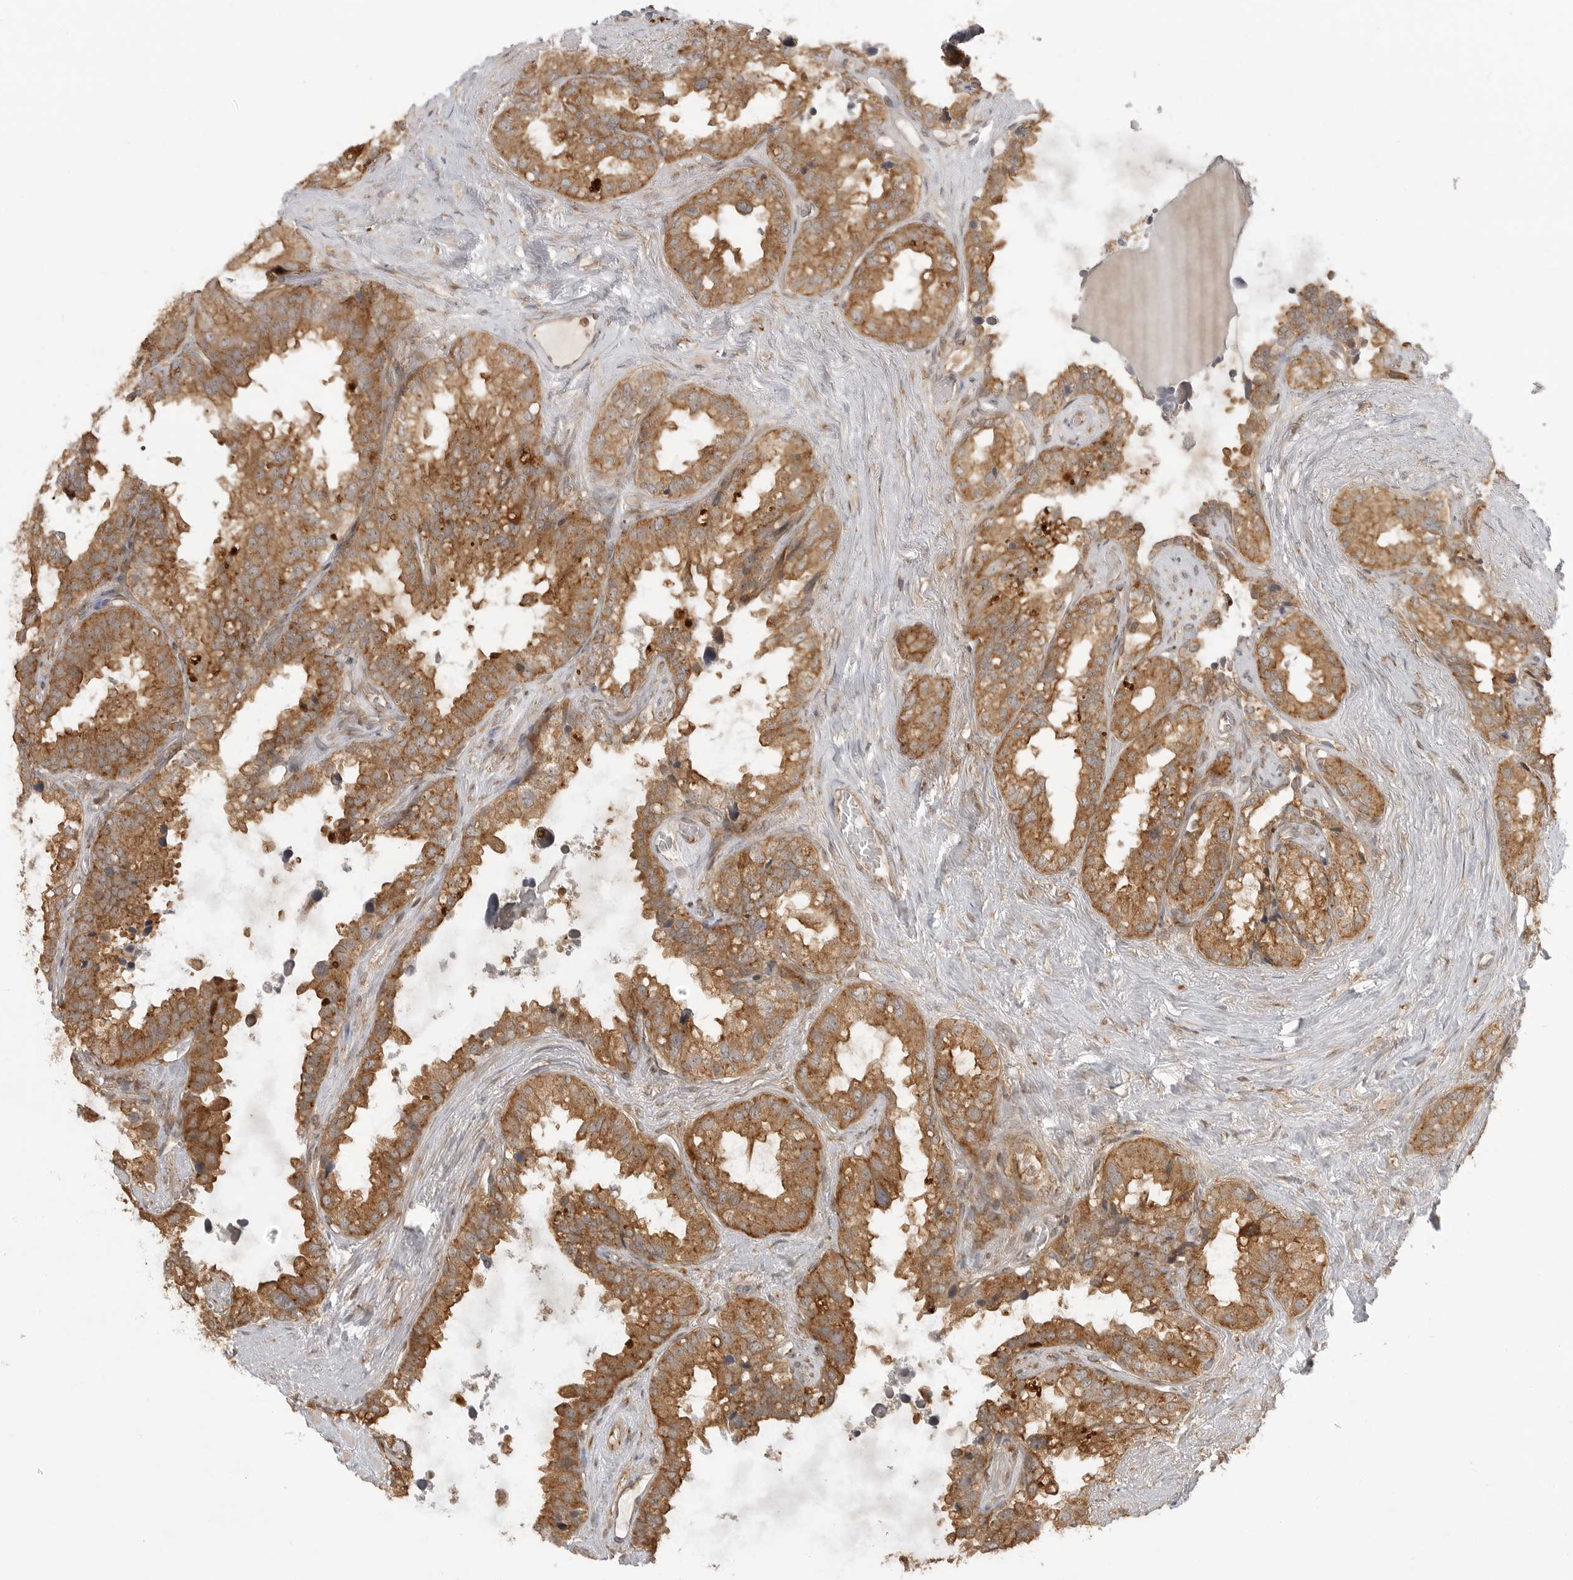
{"staining": {"intensity": "moderate", "quantity": ">75%", "location": "cytoplasmic/membranous"}, "tissue": "seminal vesicle", "cell_type": "Glandular cells", "image_type": "normal", "snomed": [{"axis": "morphology", "description": "Normal tissue, NOS"}, {"axis": "topography", "description": "Seminal veicle"}], "caption": "Immunohistochemistry (IHC) of unremarkable seminal vesicle displays medium levels of moderate cytoplasmic/membranous staining in about >75% of glandular cells.", "gene": "FAT3", "patient": {"sex": "male", "age": 80}}